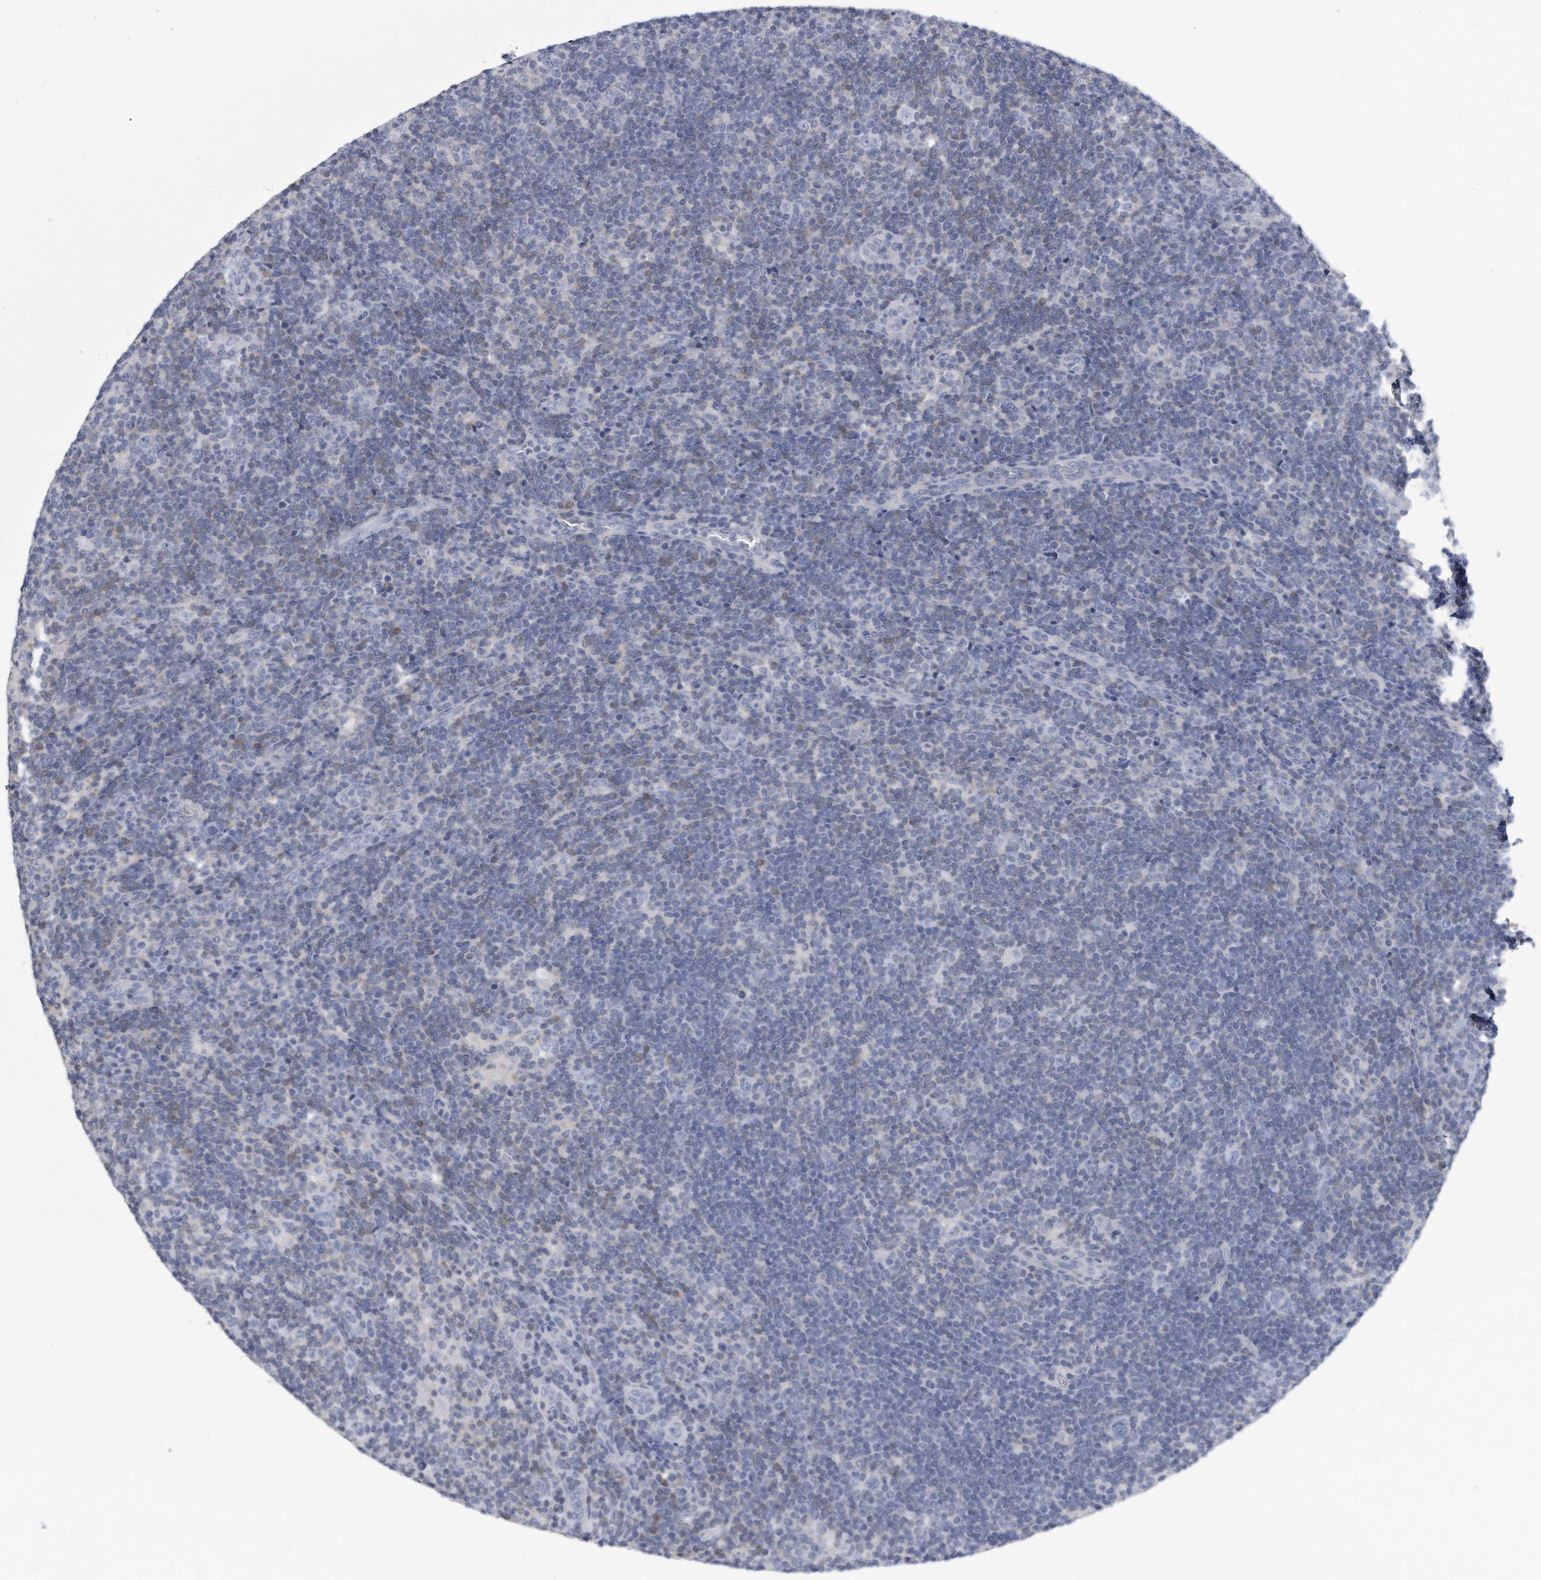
{"staining": {"intensity": "negative", "quantity": "none", "location": "none"}, "tissue": "lymphoma", "cell_type": "Tumor cells", "image_type": "cancer", "snomed": [{"axis": "morphology", "description": "Hodgkin's disease, NOS"}, {"axis": "topography", "description": "Lymph node"}], "caption": "Hodgkin's disease was stained to show a protein in brown. There is no significant positivity in tumor cells.", "gene": "PYGB", "patient": {"sex": "female", "age": 57}}